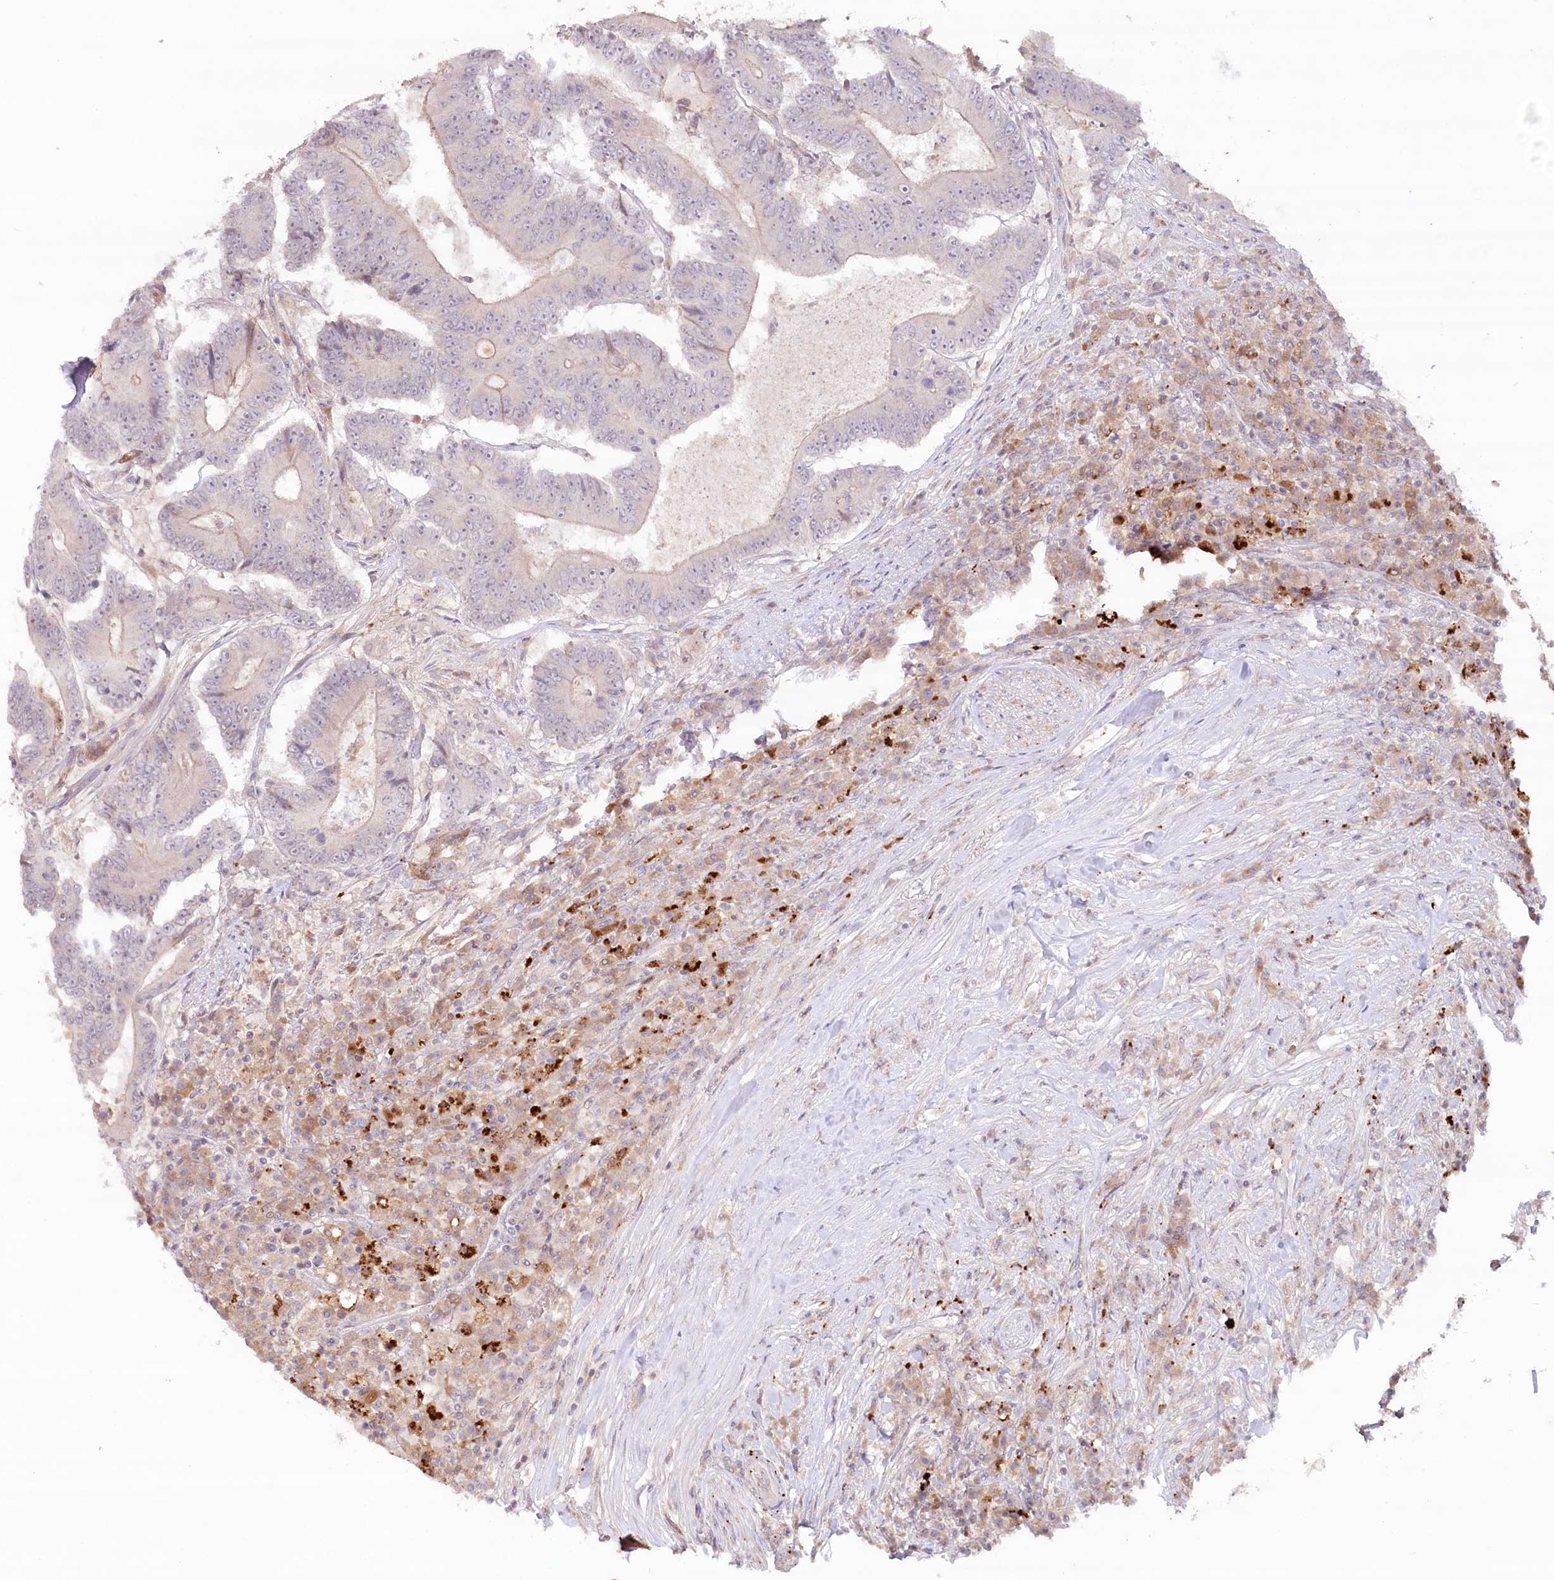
{"staining": {"intensity": "negative", "quantity": "none", "location": "none"}, "tissue": "colorectal cancer", "cell_type": "Tumor cells", "image_type": "cancer", "snomed": [{"axis": "morphology", "description": "Adenocarcinoma, NOS"}, {"axis": "topography", "description": "Colon"}], "caption": "Tumor cells show no significant staining in adenocarcinoma (colorectal).", "gene": "PSAPL1", "patient": {"sex": "male", "age": 83}}